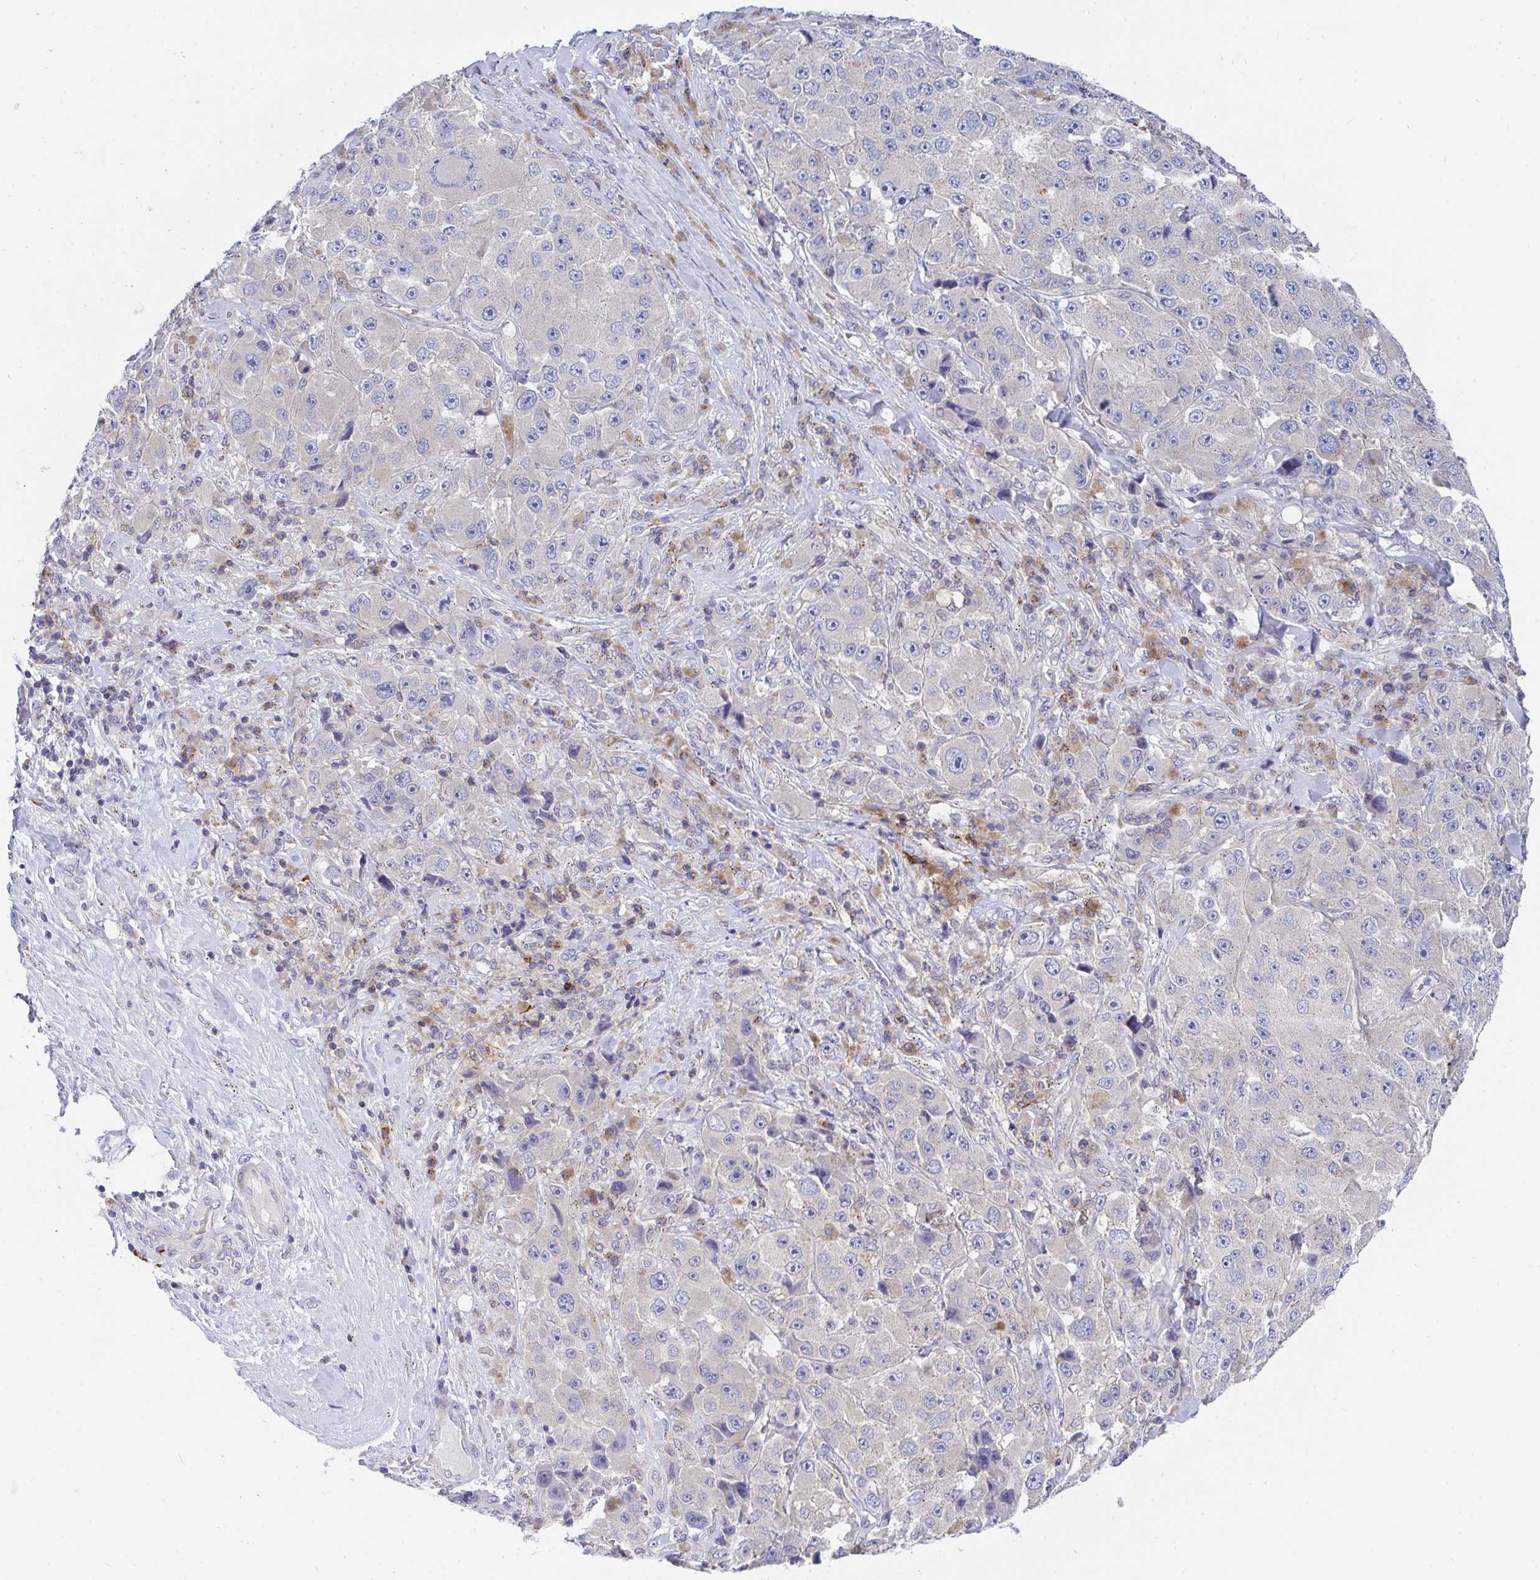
{"staining": {"intensity": "negative", "quantity": "none", "location": "none"}, "tissue": "melanoma", "cell_type": "Tumor cells", "image_type": "cancer", "snomed": [{"axis": "morphology", "description": "Malignant melanoma, Metastatic site"}, {"axis": "topography", "description": "Lymph node"}], "caption": "Immunohistochemical staining of human melanoma exhibits no significant staining in tumor cells.", "gene": "FRMD3", "patient": {"sex": "male", "age": 62}}